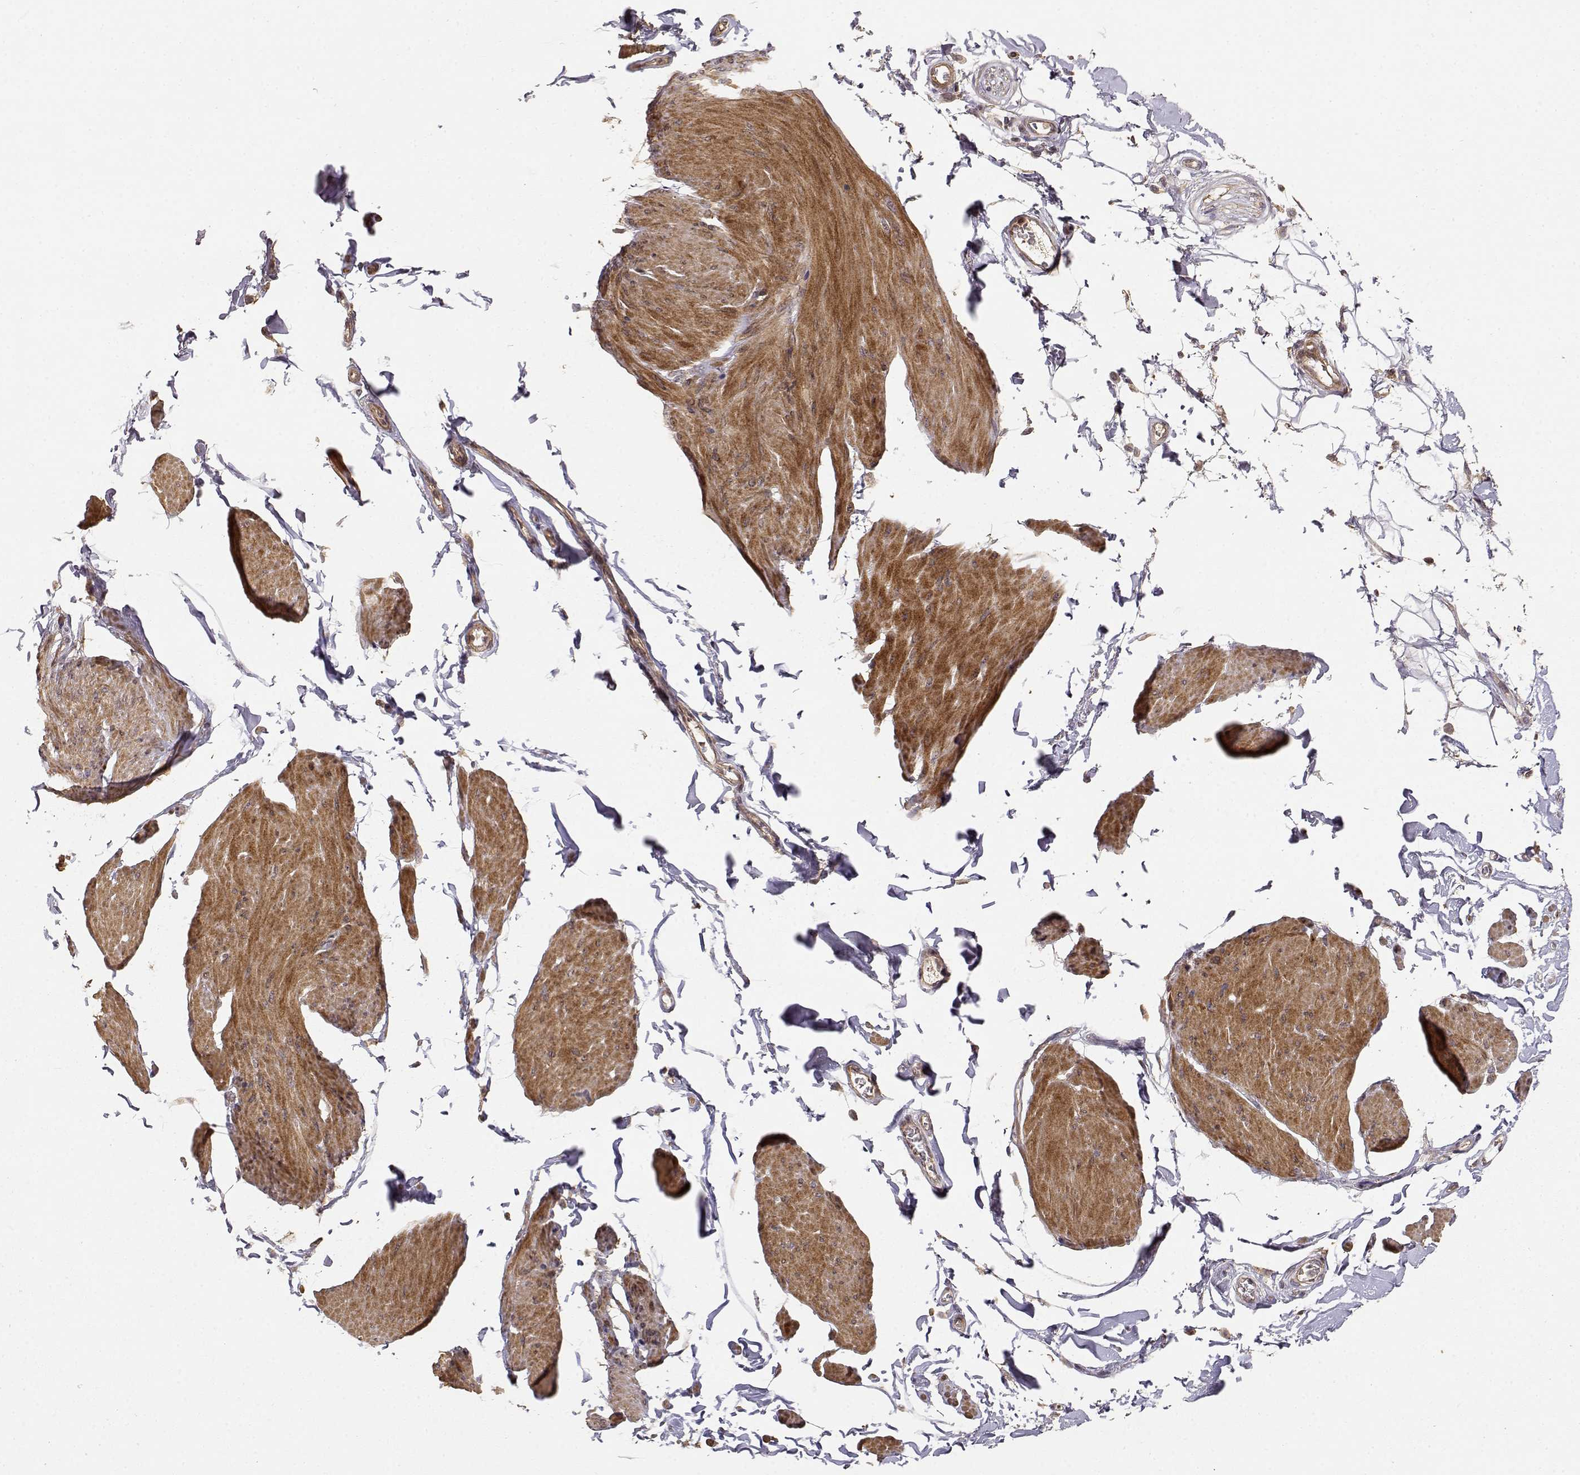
{"staining": {"intensity": "moderate", "quantity": ">75%", "location": "cytoplasmic/membranous"}, "tissue": "smooth muscle", "cell_type": "Smooth muscle cells", "image_type": "normal", "snomed": [{"axis": "morphology", "description": "Normal tissue, NOS"}, {"axis": "topography", "description": "Adipose tissue"}, {"axis": "topography", "description": "Smooth muscle"}, {"axis": "topography", "description": "Peripheral nerve tissue"}], "caption": "Immunohistochemical staining of normal human smooth muscle displays >75% levels of moderate cytoplasmic/membranous protein expression in about >75% of smooth muscle cells.", "gene": "PICK1", "patient": {"sex": "male", "age": 83}}